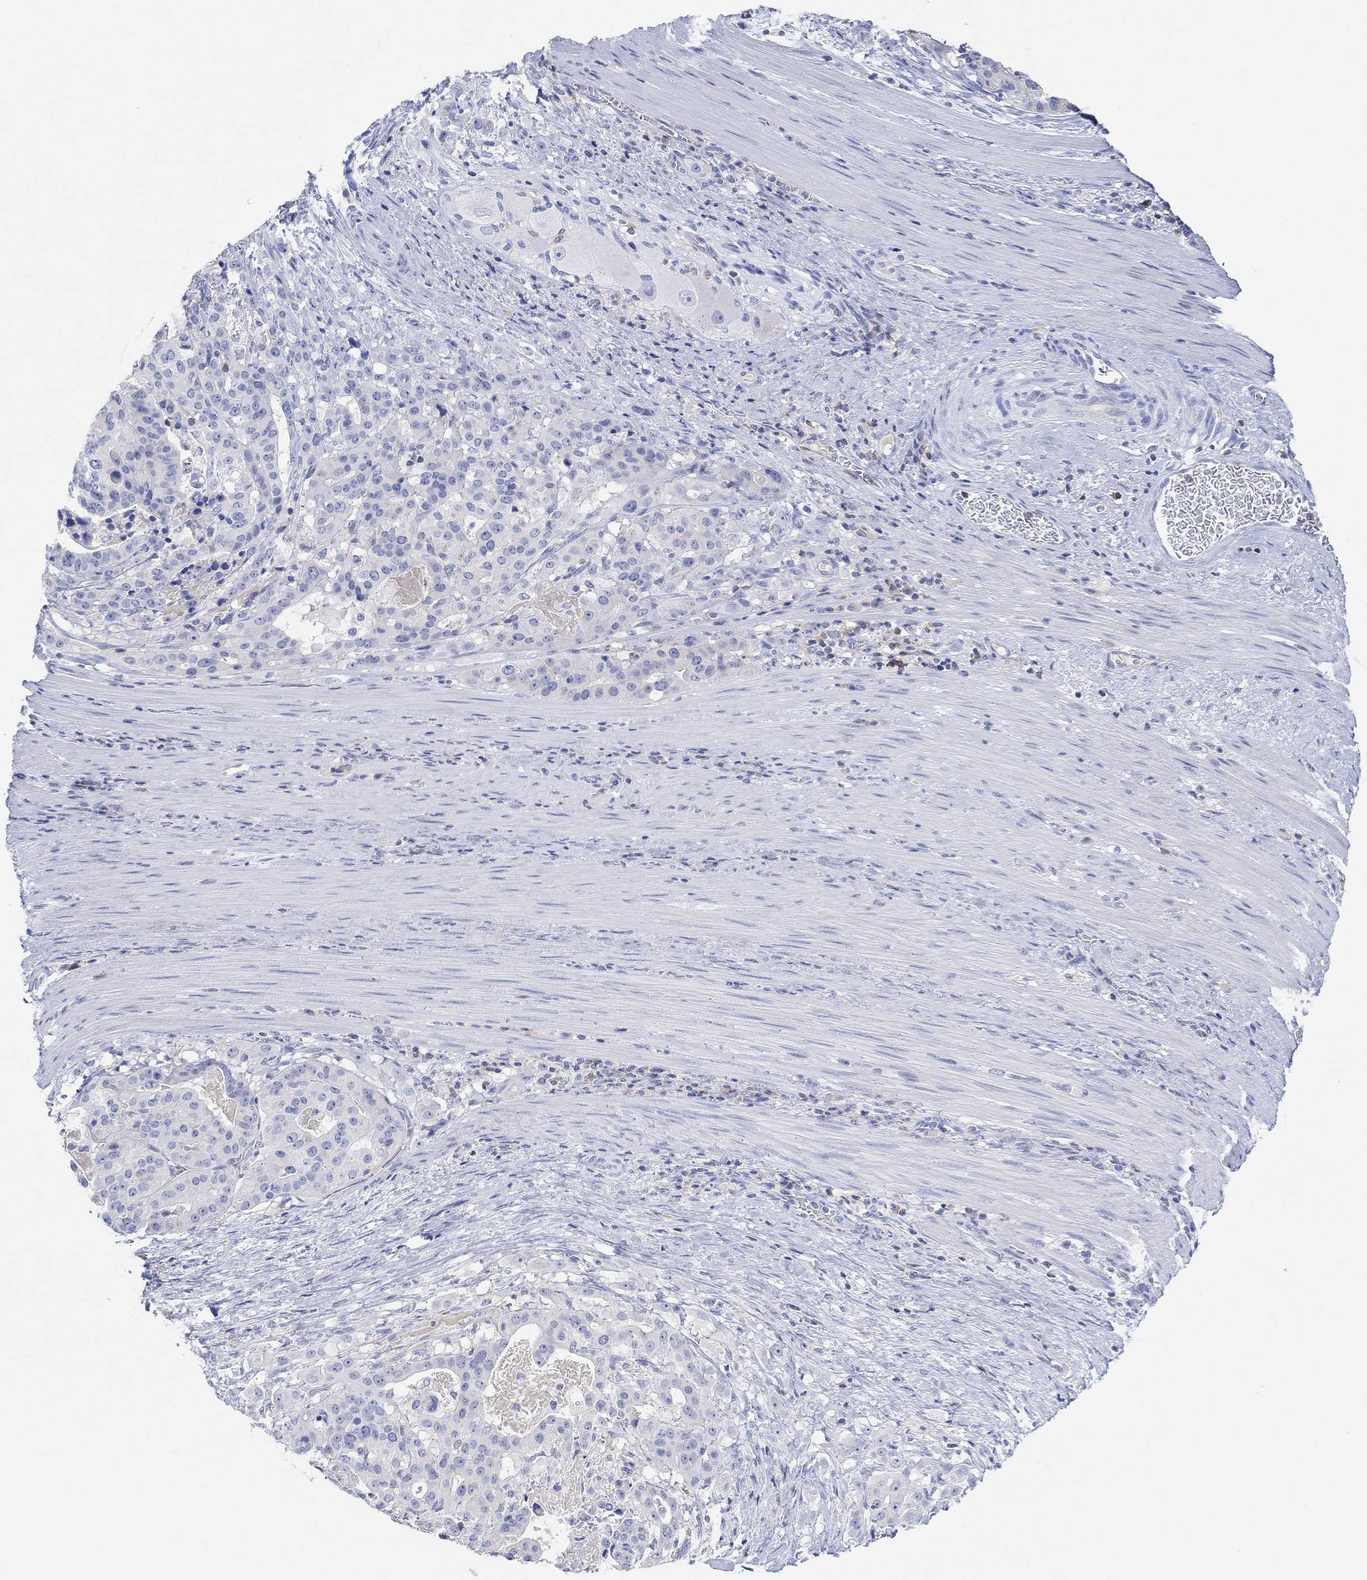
{"staining": {"intensity": "negative", "quantity": "none", "location": "none"}, "tissue": "stomach cancer", "cell_type": "Tumor cells", "image_type": "cancer", "snomed": [{"axis": "morphology", "description": "Adenocarcinoma, NOS"}, {"axis": "topography", "description": "Stomach"}], "caption": "Image shows no protein positivity in tumor cells of stomach cancer (adenocarcinoma) tissue.", "gene": "GCM1", "patient": {"sex": "male", "age": 48}}